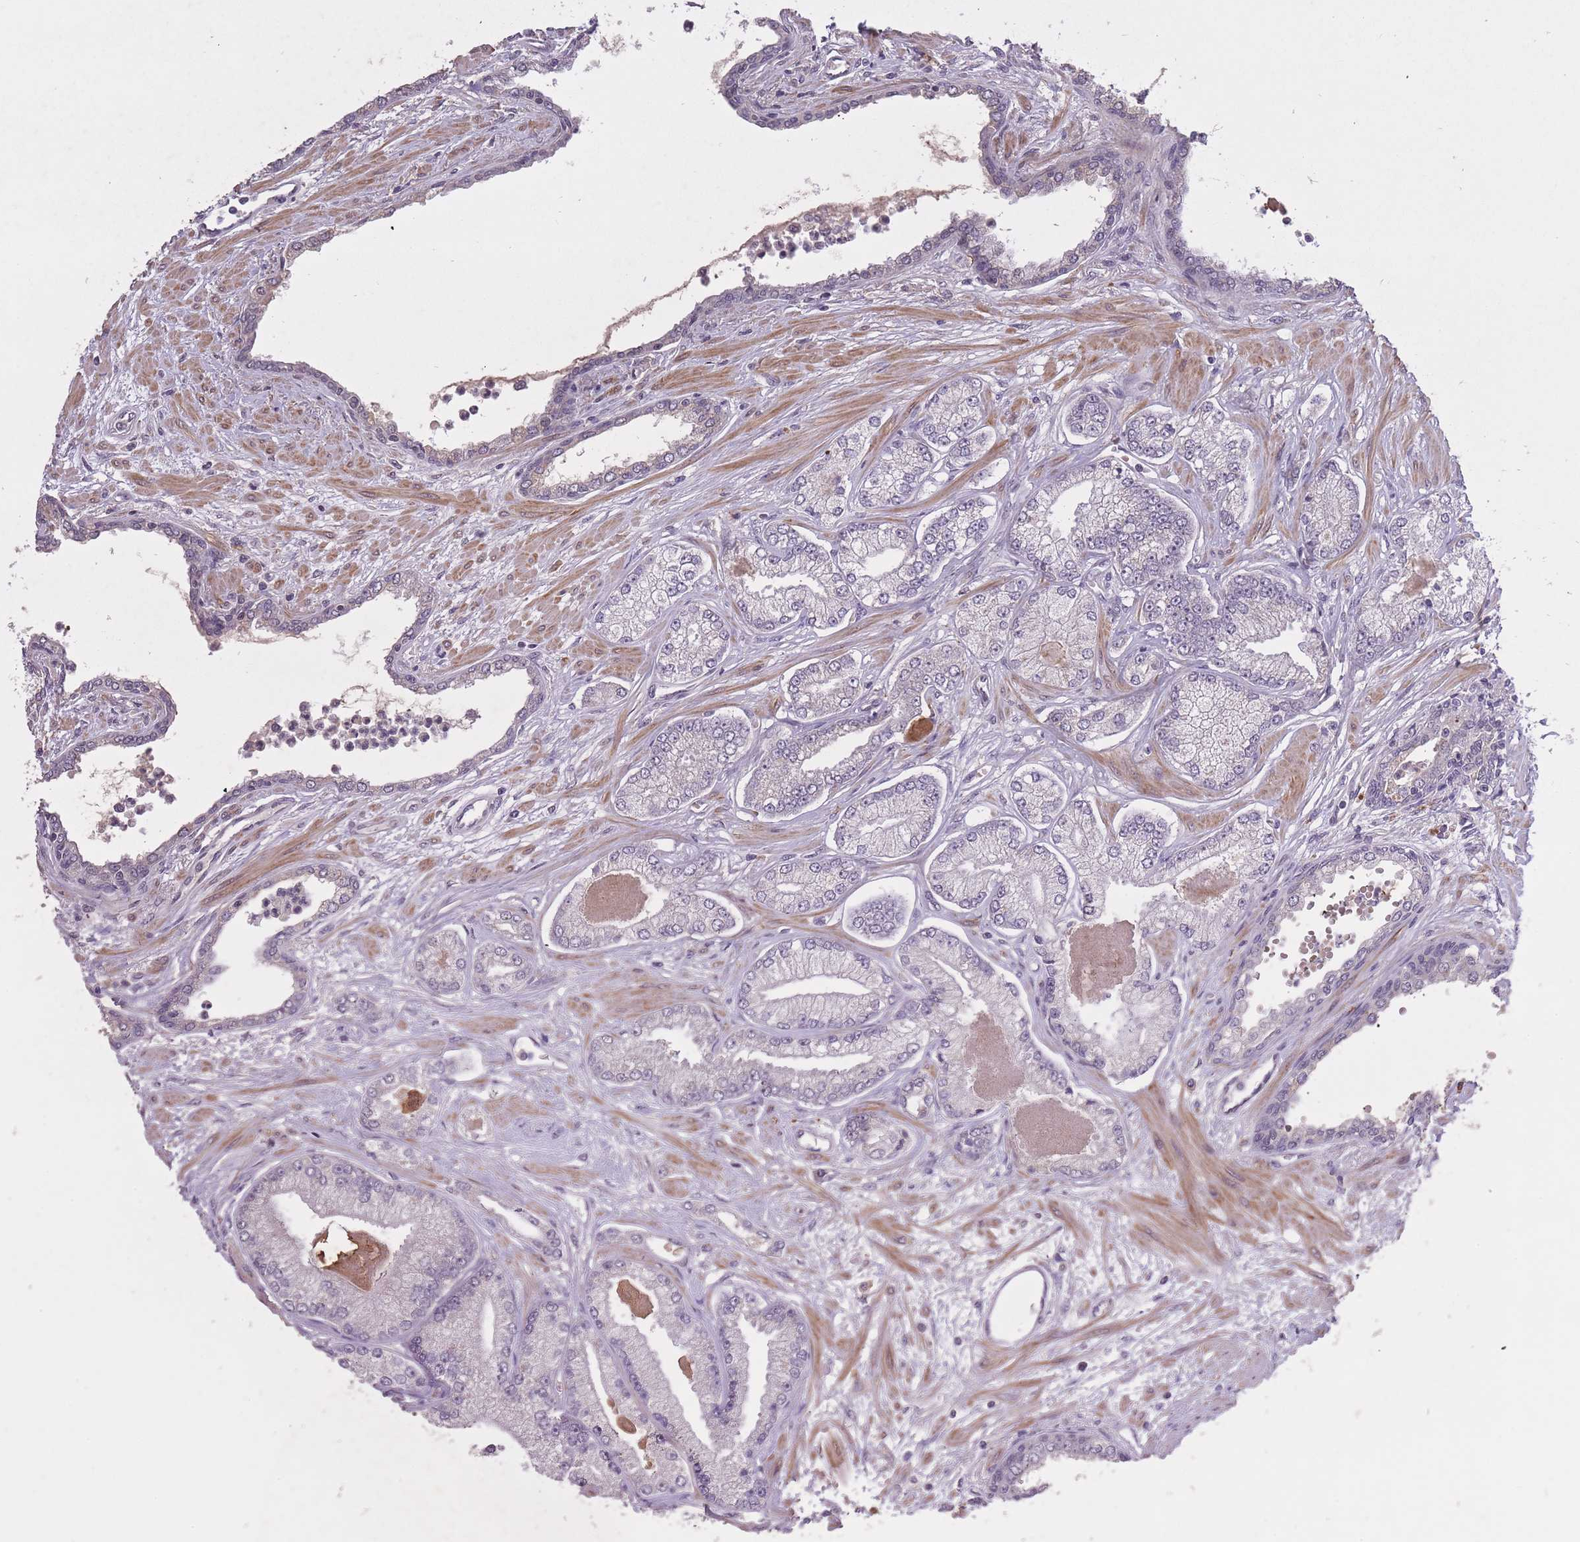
{"staining": {"intensity": "negative", "quantity": "none", "location": "none"}, "tissue": "prostate cancer", "cell_type": "Tumor cells", "image_type": "cancer", "snomed": [{"axis": "morphology", "description": "Adenocarcinoma, Low grade"}, {"axis": "topography", "description": "Prostate"}], "caption": "High power microscopy histopathology image of an immunohistochemistry micrograph of prostate adenocarcinoma (low-grade), revealing no significant expression in tumor cells.", "gene": "CBX6", "patient": {"sex": "male", "age": 64}}